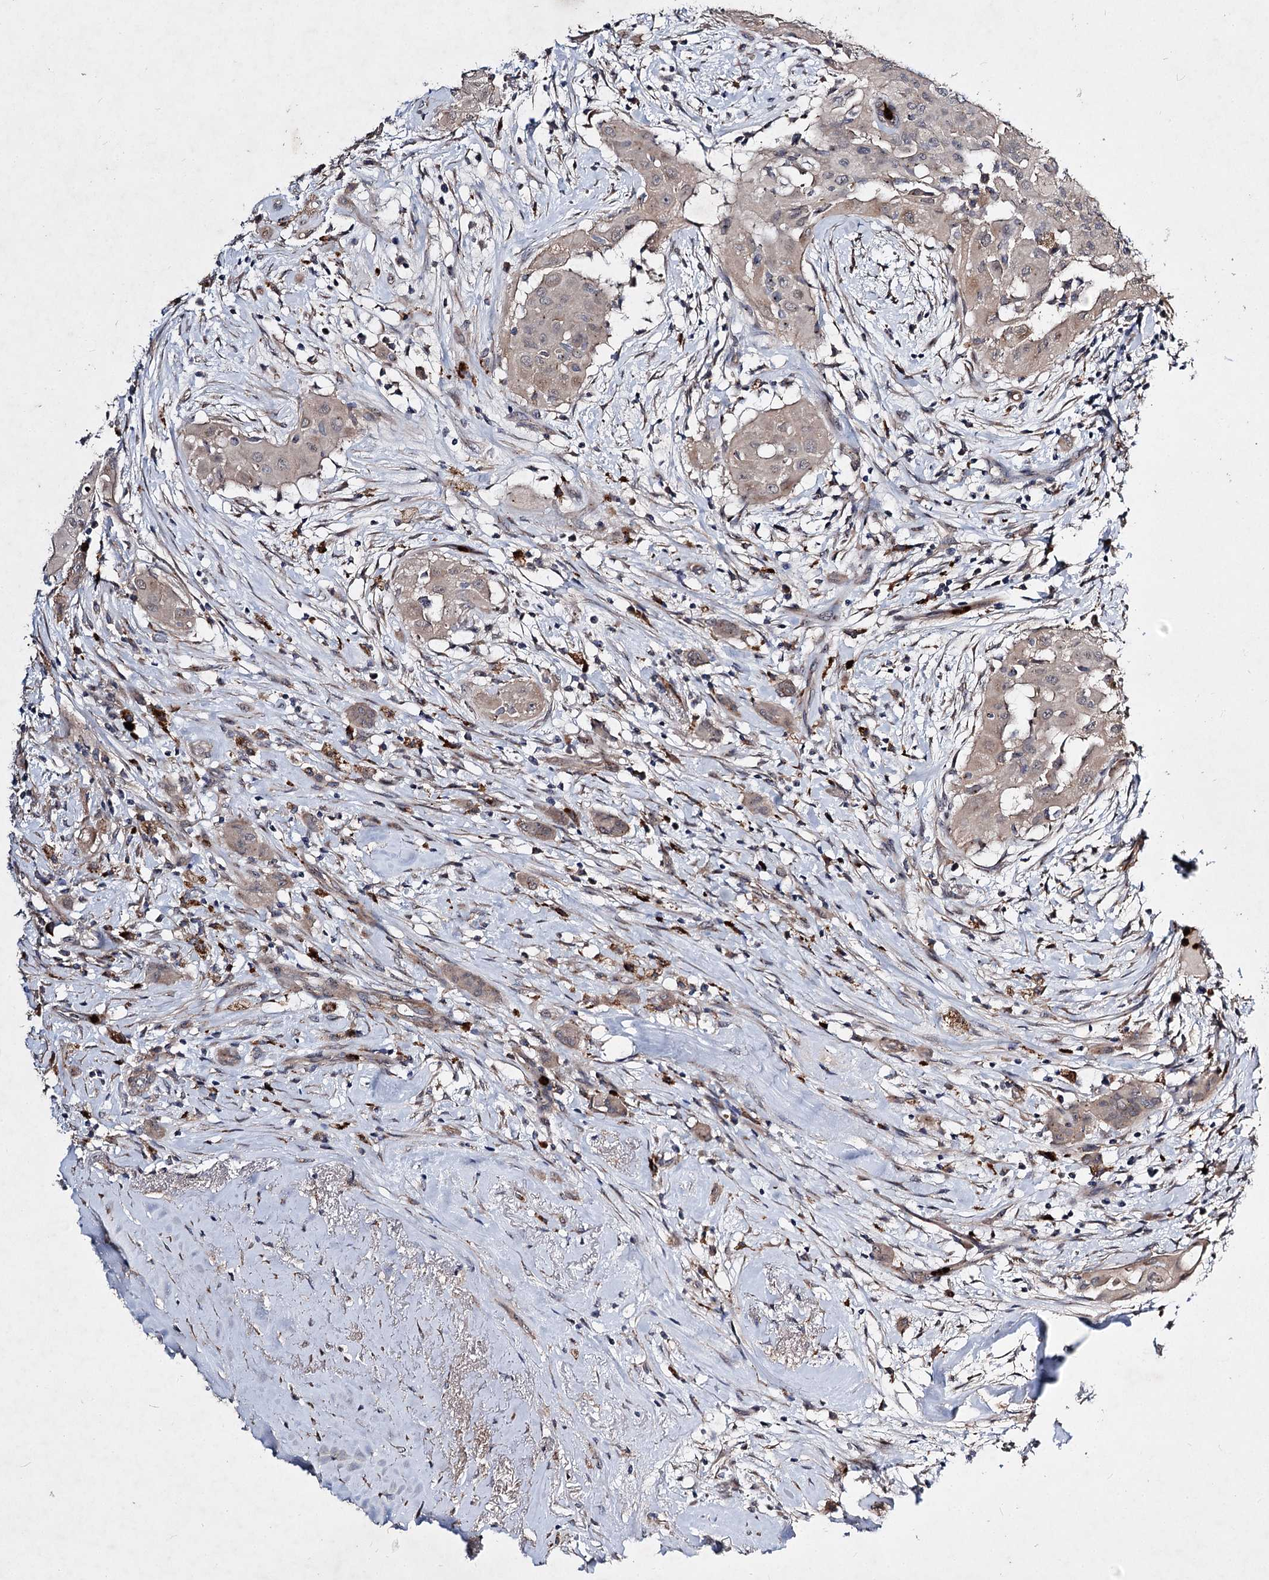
{"staining": {"intensity": "weak", "quantity": "25%-75%", "location": "cytoplasmic/membranous,nuclear"}, "tissue": "thyroid cancer", "cell_type": "Tumor cells", "image_type": "cancer", "snomed": [{"axis": "morphology", "description": "Papillary adenocarcinoma, NOS"}, {"axis": "topography", "description": "Thyroid gland"}], "caption": "Immunohistochemistry (IHC) of papillary adenocarcinoma (thyroid) shows low levels of weak cytoplasmic/membranous and nuclear expression in about 25%-75% of tumor cells.", "gene": "MINDY3", "patient": {"sex": "female", "age": 59}}